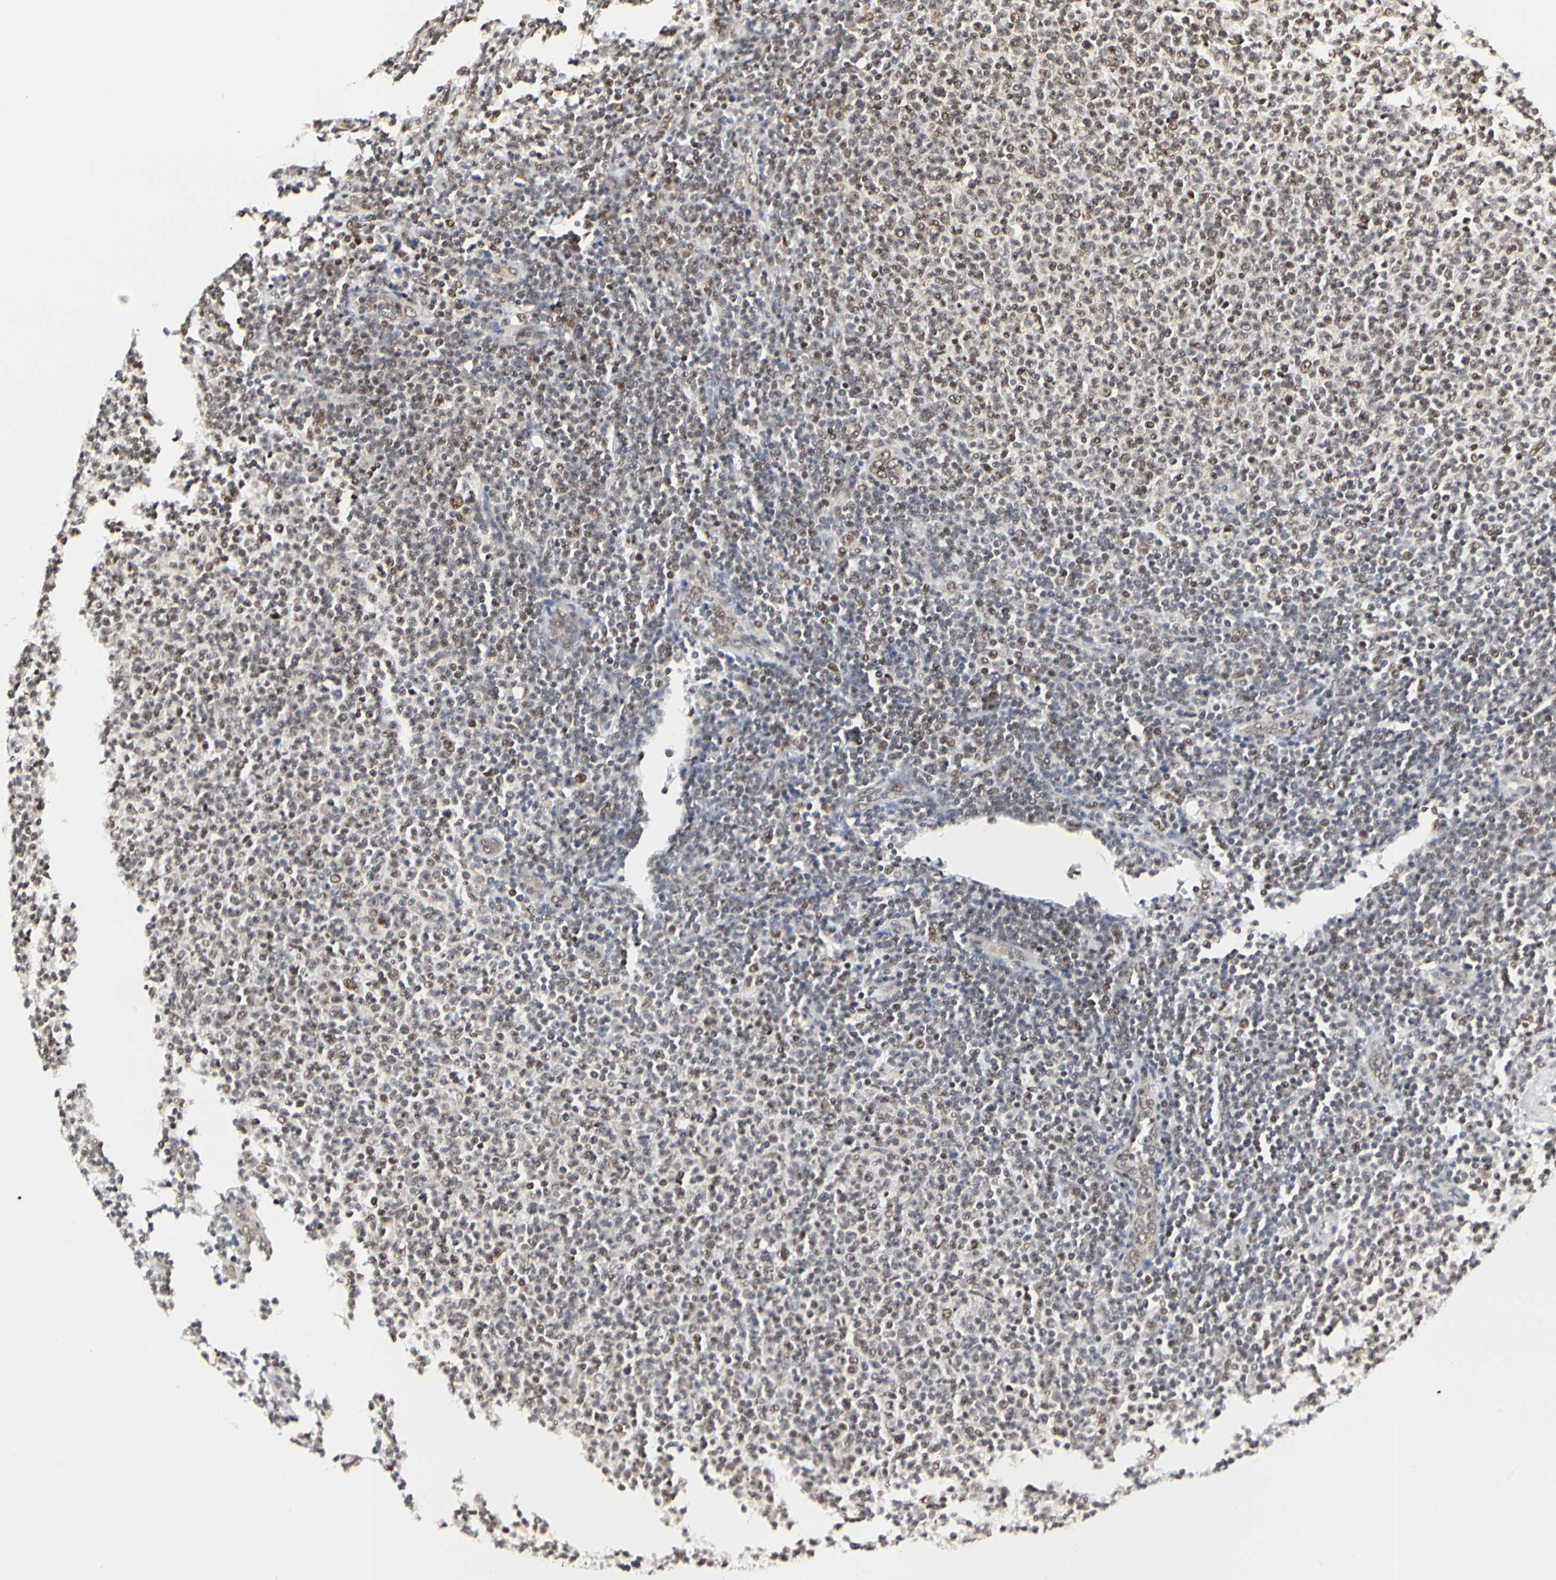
{"staining": {"intensity": "moderate", "quantity": "25%-75%", "location": "nuclear"}, "tissue": "lymphoma", "cell_type": "Tumor cells", "image_type": "cancer", "snomed": [{"axis": "morphology", "description": "Malignant lymphoma, non-Hodgkin's type, Low grade"}, {"axis": "topography", "description": "Lymph node"}], "caption": "A brown stain labels moderate nuclear expression of a protein in malignant lymphoma, non-Hodgkin's type (low-grade) tumor cells. (brown staining indicates protein expression, while blue staining denotes nuclei).", "gene": "PRMT3", "patient": {"sex": "male", "age": 66}}